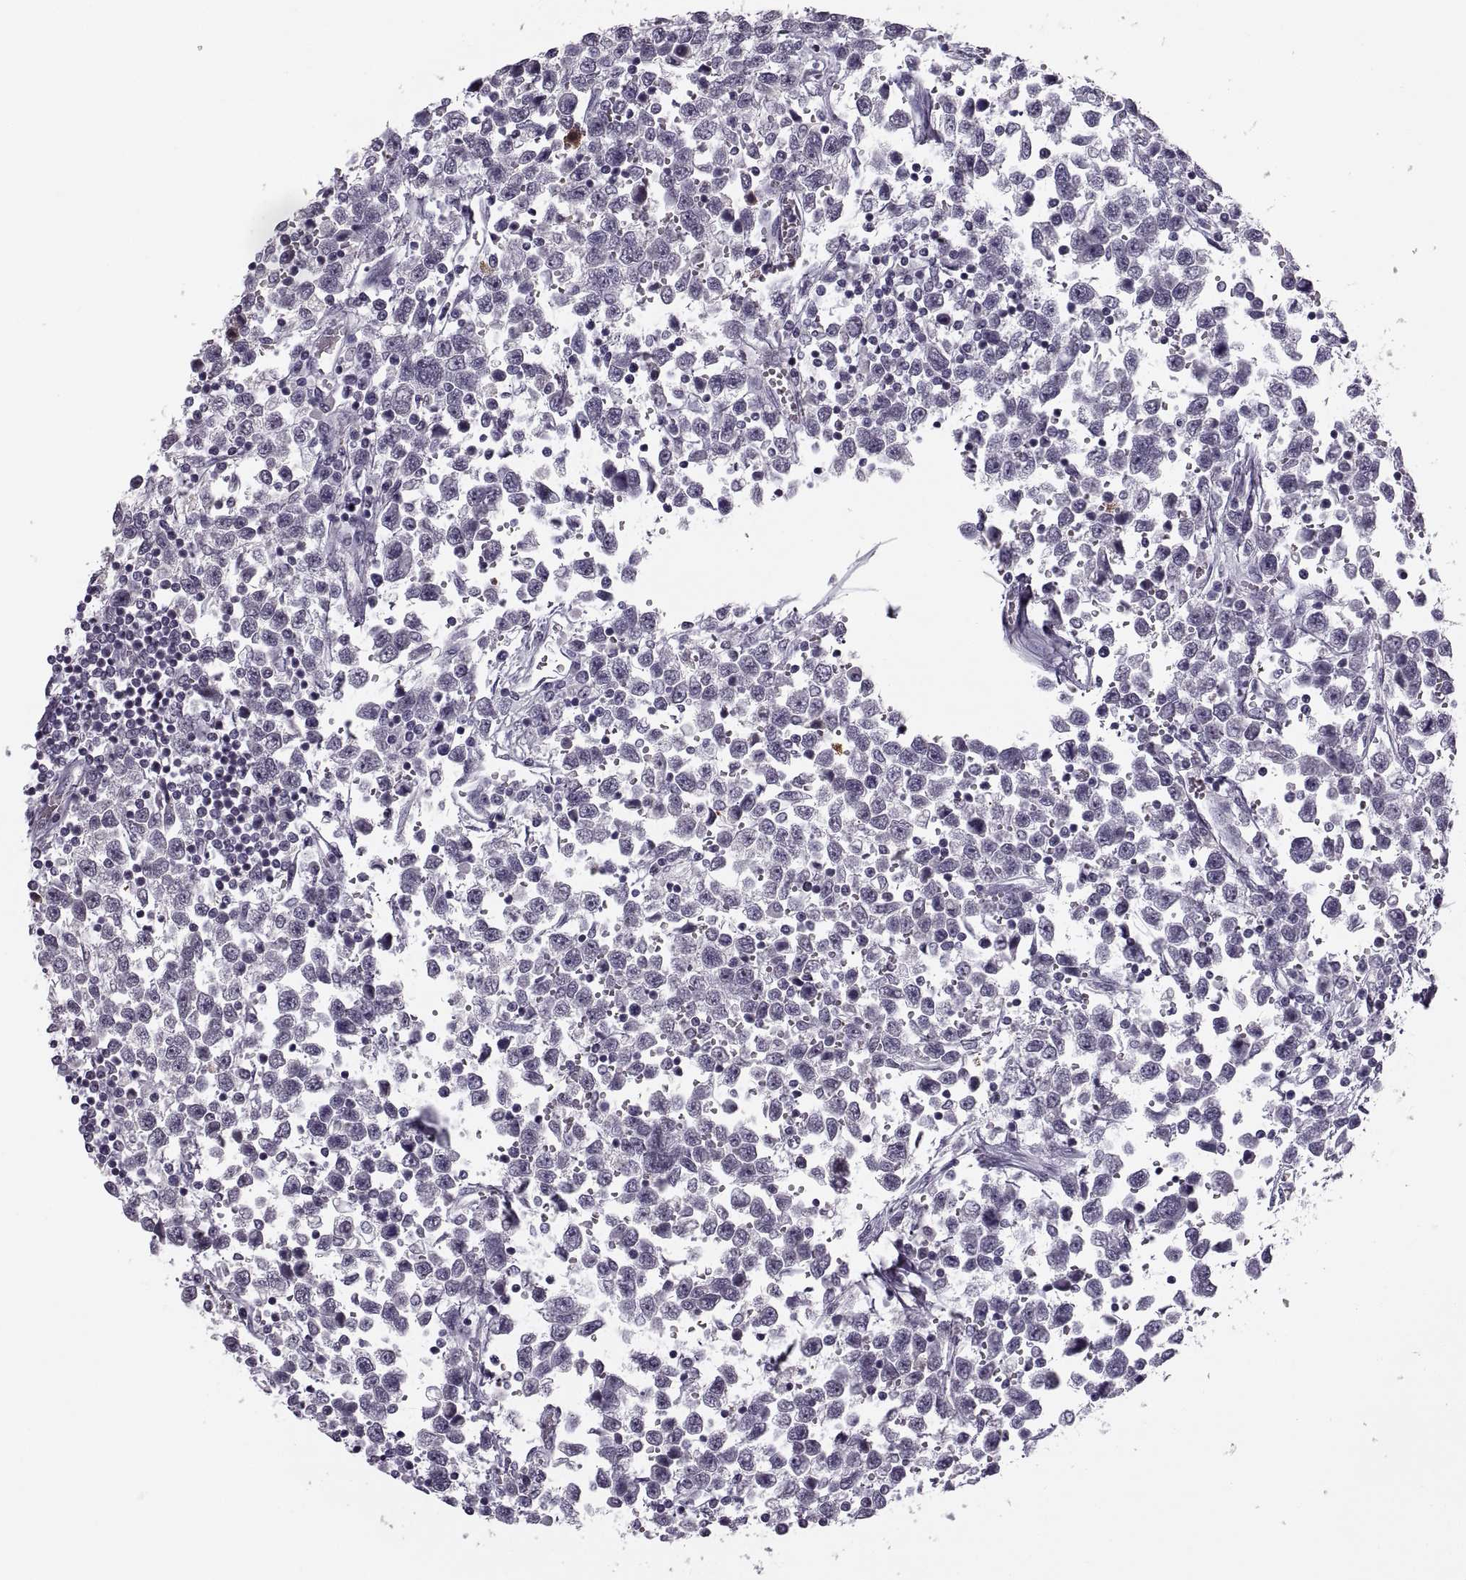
{"staining": {"intensity": "negative", "quantity": "none", "location": "none"}, "tissue": "testis cancer", "cell_type": "Tumor cells", "image_type": "cancer", "snomed": [{"axis": "morphology", "description": "Seminoma, NOS"}, {"axis": "topography", "description": "Testis"}], "caption": "Tumor cells show no significant positivity in testis seminoma.", "gene": "PAGE5", "patient": {"sex": "male", "age": 34}}